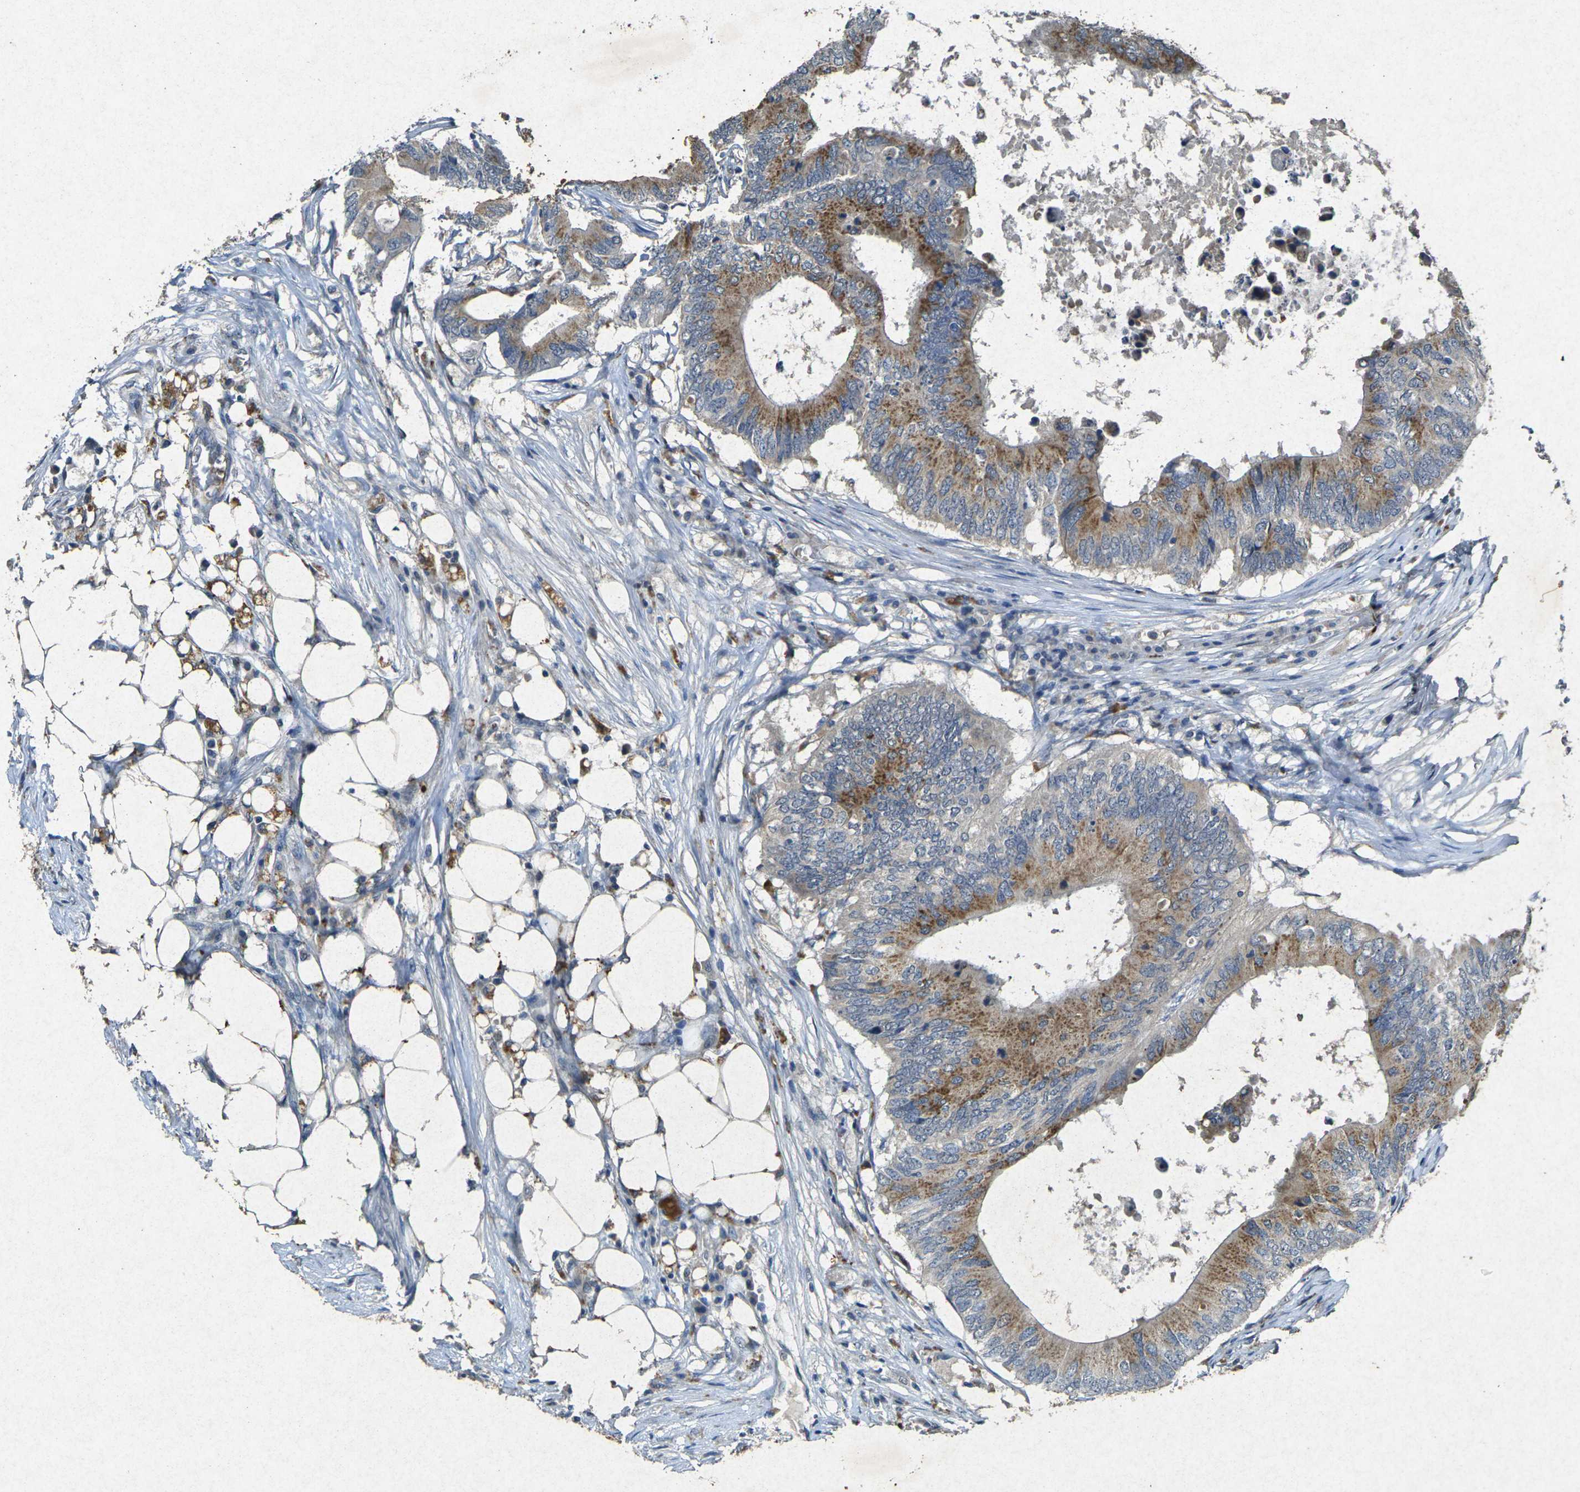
{"staining": {"intensity": "moderate", "quantity": ">75%", "location": "cytoplasmic/membranous"}, "tissue": "colorectal cancer", "cell_type": "Tumor cells", "image_type": "cancer", "snomed": [{"axis": "morphology", "description": "Adenocarcinoma, NOS"}, {"axis": "topography", "description": "Colon"}], "caption": "A micrograph of human adenocarcinoma (colorectal) stained for a protein shows moderate cytoplasmic/membranous brown staining in tumor cells.", "gene": "RGMA", "patient": {"sex": "male", "age": 71}}